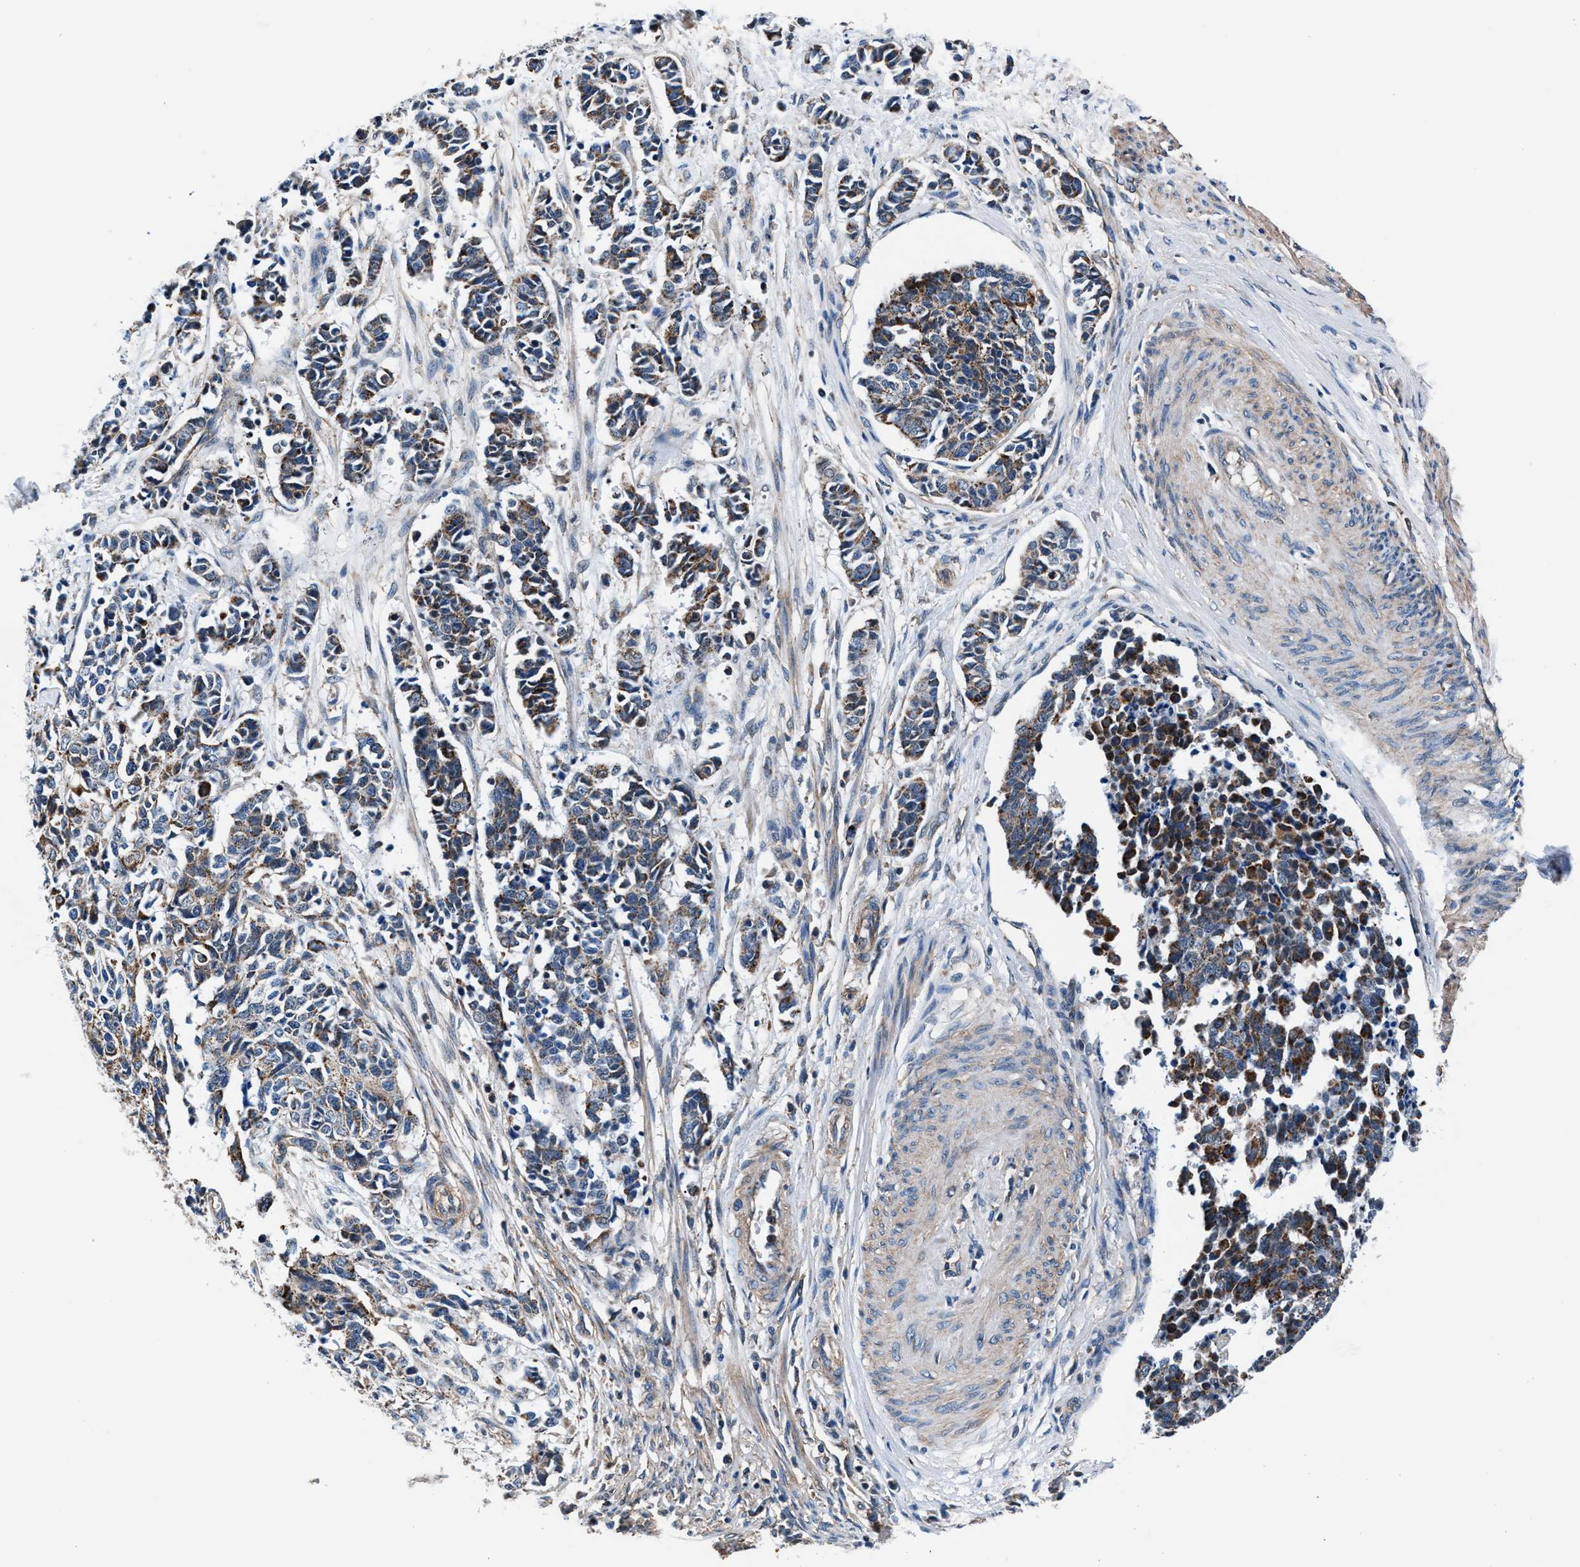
{"staining": {"intensity": "strong", "quantity": "25%-75%", "location": "cytoplasmic/membranous"}, "tissue": "cervical cancer", "cell_type": "Tumor cells", "image_type": "cancer", "snomed": [{"axis": "morphology", "description": "Normal tissue, NOS"}, {"axis": "morphology", "description": "Squamous cell carcinoma, NOS"}, {"axis": "topography", "description": "Cervix"}], "caption": "Protein staining by immunohistochemistry shows strong cytoplasmic/membranous expression in approximately 25%-75% of tumor cells in squamous cell carcinoma (cervical).", "gene": "NKTR", "patient": {"sex": "female", "age": 35}}